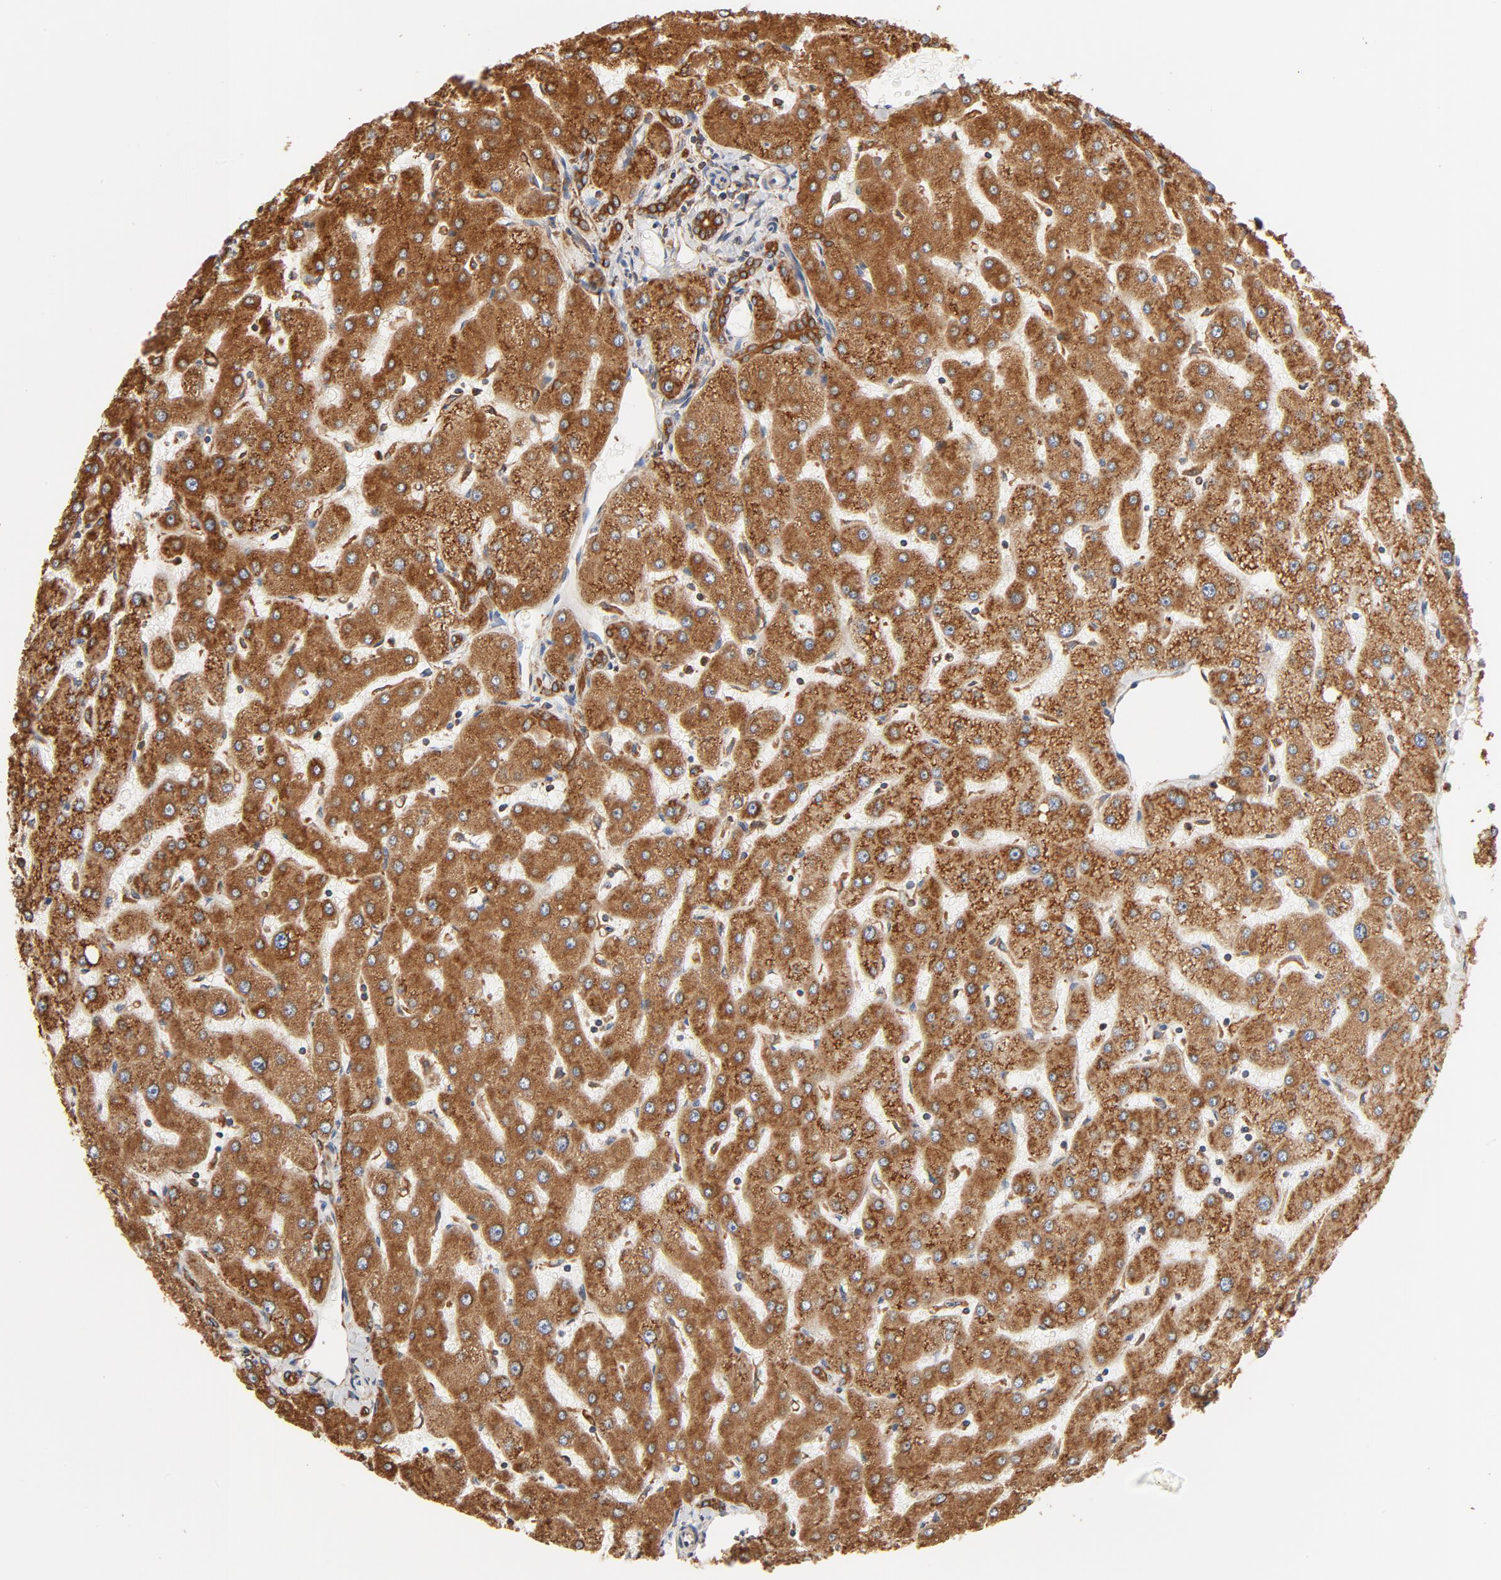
{"staining": {"intensity": "strong", "quantity": ">75%", "location": "cytoplasmic/membranous"}, "tissue": "liver", "cell_type": "Cholangiocytes", "image_type": "normal", "snomed": [{"axis": "morphology", "description": "Normal tissue, NOS"}, {"axis": "topography", "description": "Liver"}], "caption": "A high-resolution histopathology image shows immunohistochemistry staining of normal liver, which displays strong cytoplasmic/membranous staining in about >75% of cholangiocytes.", "gene": "BCAP31", "patient": {"sex": "male", "age": 67}}